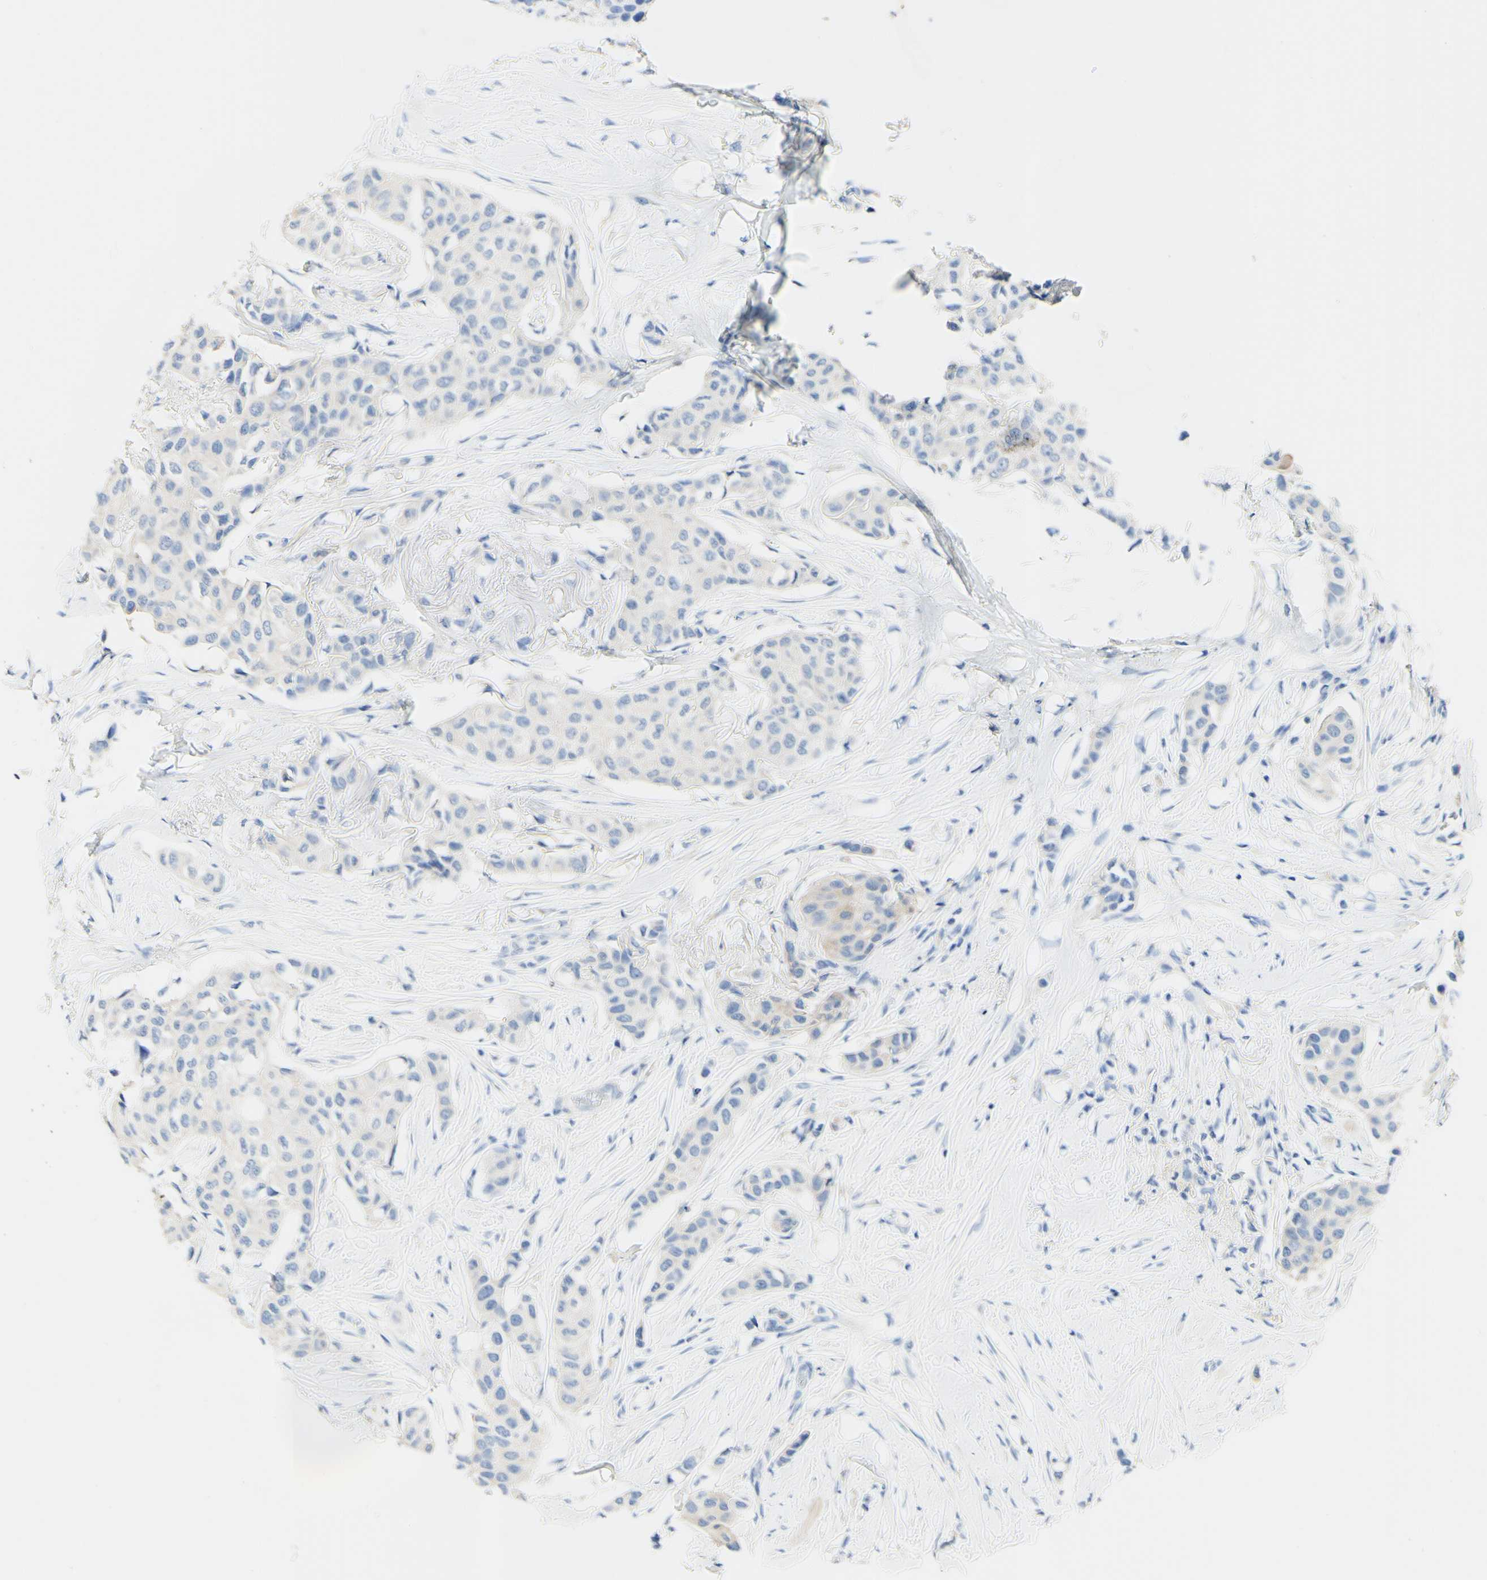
{"staining": {"intensity": "weak", "quantity": "<25%", "location": "cytoplasmic/membranous"}, "tissue": "breast cancer", "cell_type": "Tumor cells", "image_type": "cancer", "snomed": [{"axis": "morphology", "description": "Duct carcinoma"}, {"axis": "topography", "description": "Breast"}], "caption": "Tumor cells show no significant staining in breast cancer (infiltrating ductal carcinoma). (Immunohistochemistry, brightfield microscopy, high magnification).", "gene": "FGF4", "patient": {"sex": "female", "age": 80}}